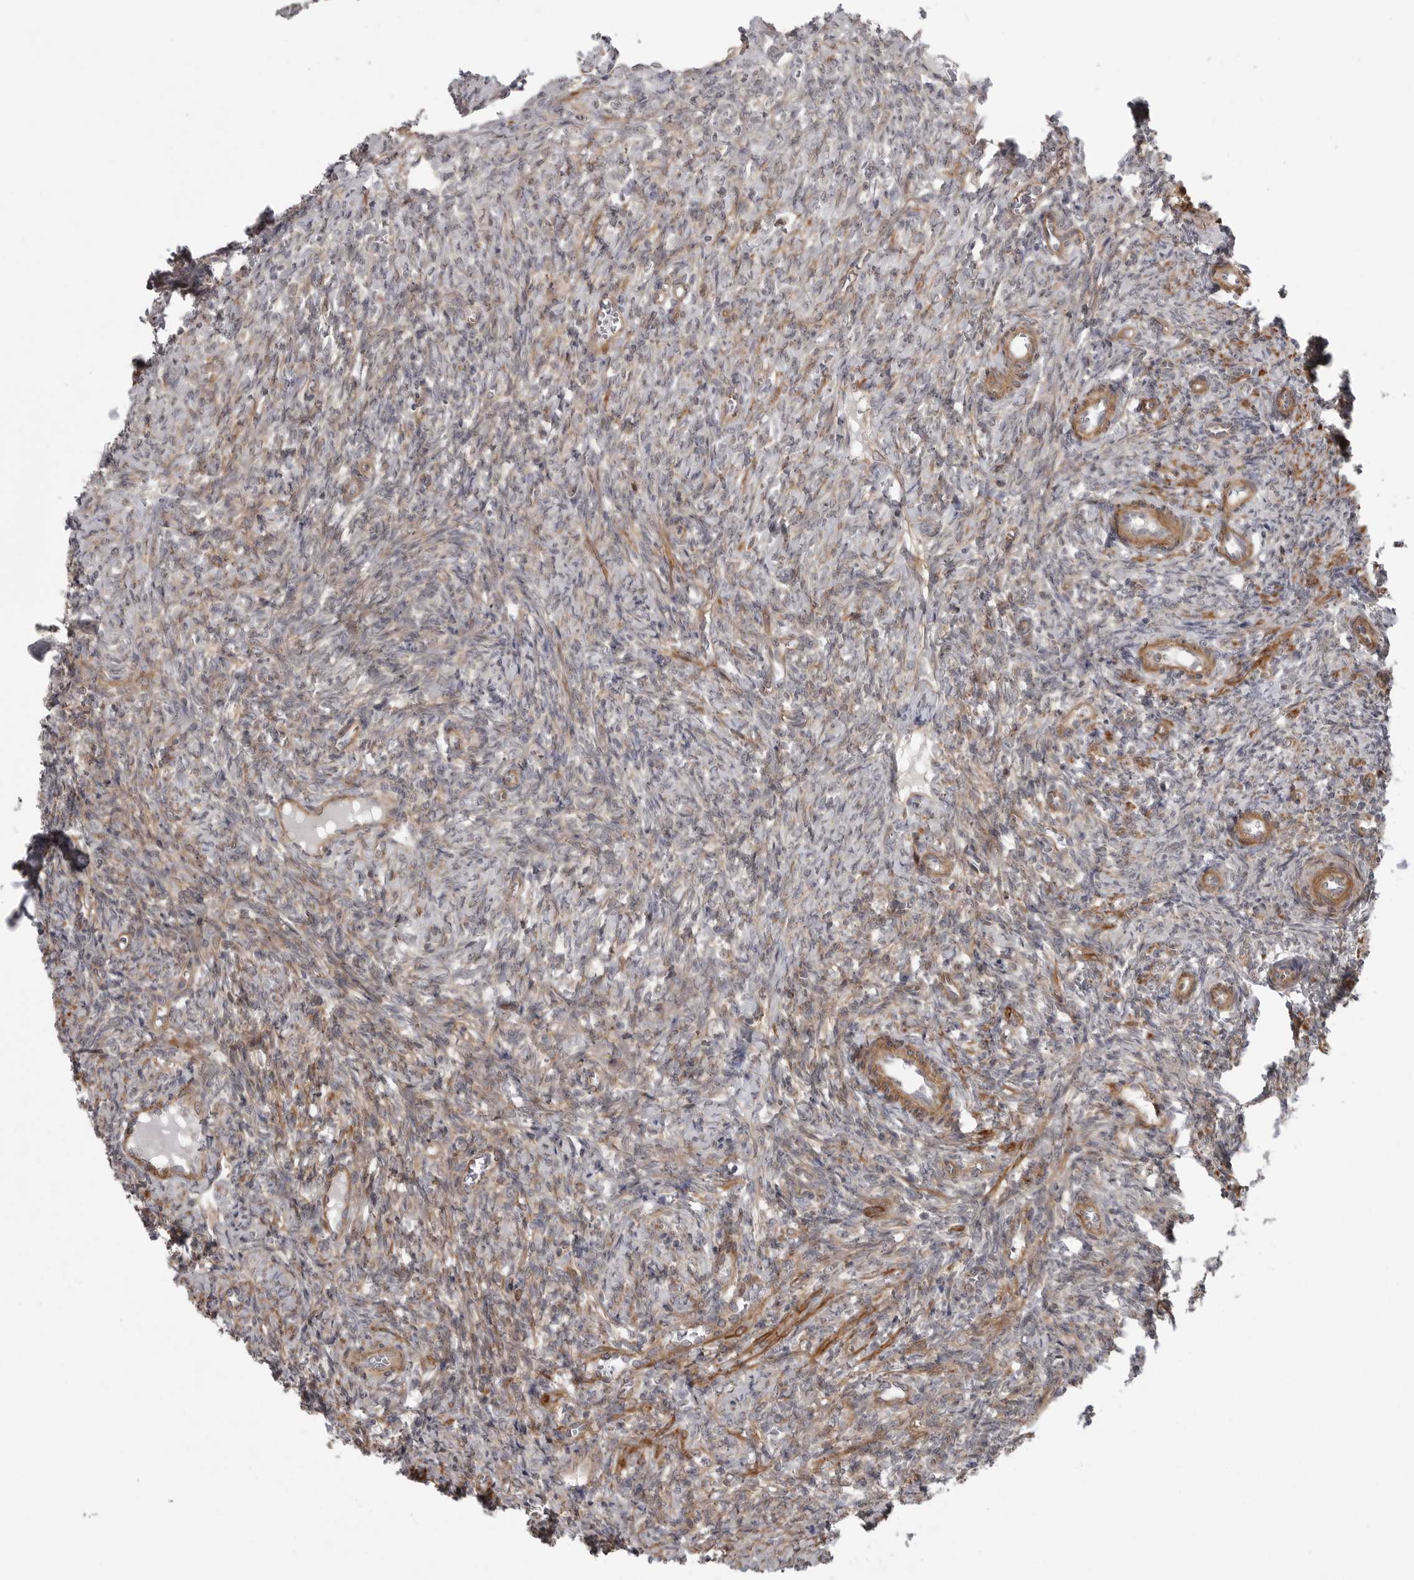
{"staining": {"intensity": "negative", "quantity": "none", "location": "none"}, "tissue": "ovary", "cell_type": "Follicle cells", "image_type": "normal", "snomed": [{"axis": "morphology", "description": "Normal tissue, NOS"}, {"axis": "topography", "description": "Ovary"}], "caption": "DAB immunohistochemical staining of unremarkable human ovary displays no significant positivity in follicle cells. (DAB IHC, high magnification).", "gene": "SCP2", "patient": {"sex": "female", "age": 41}}